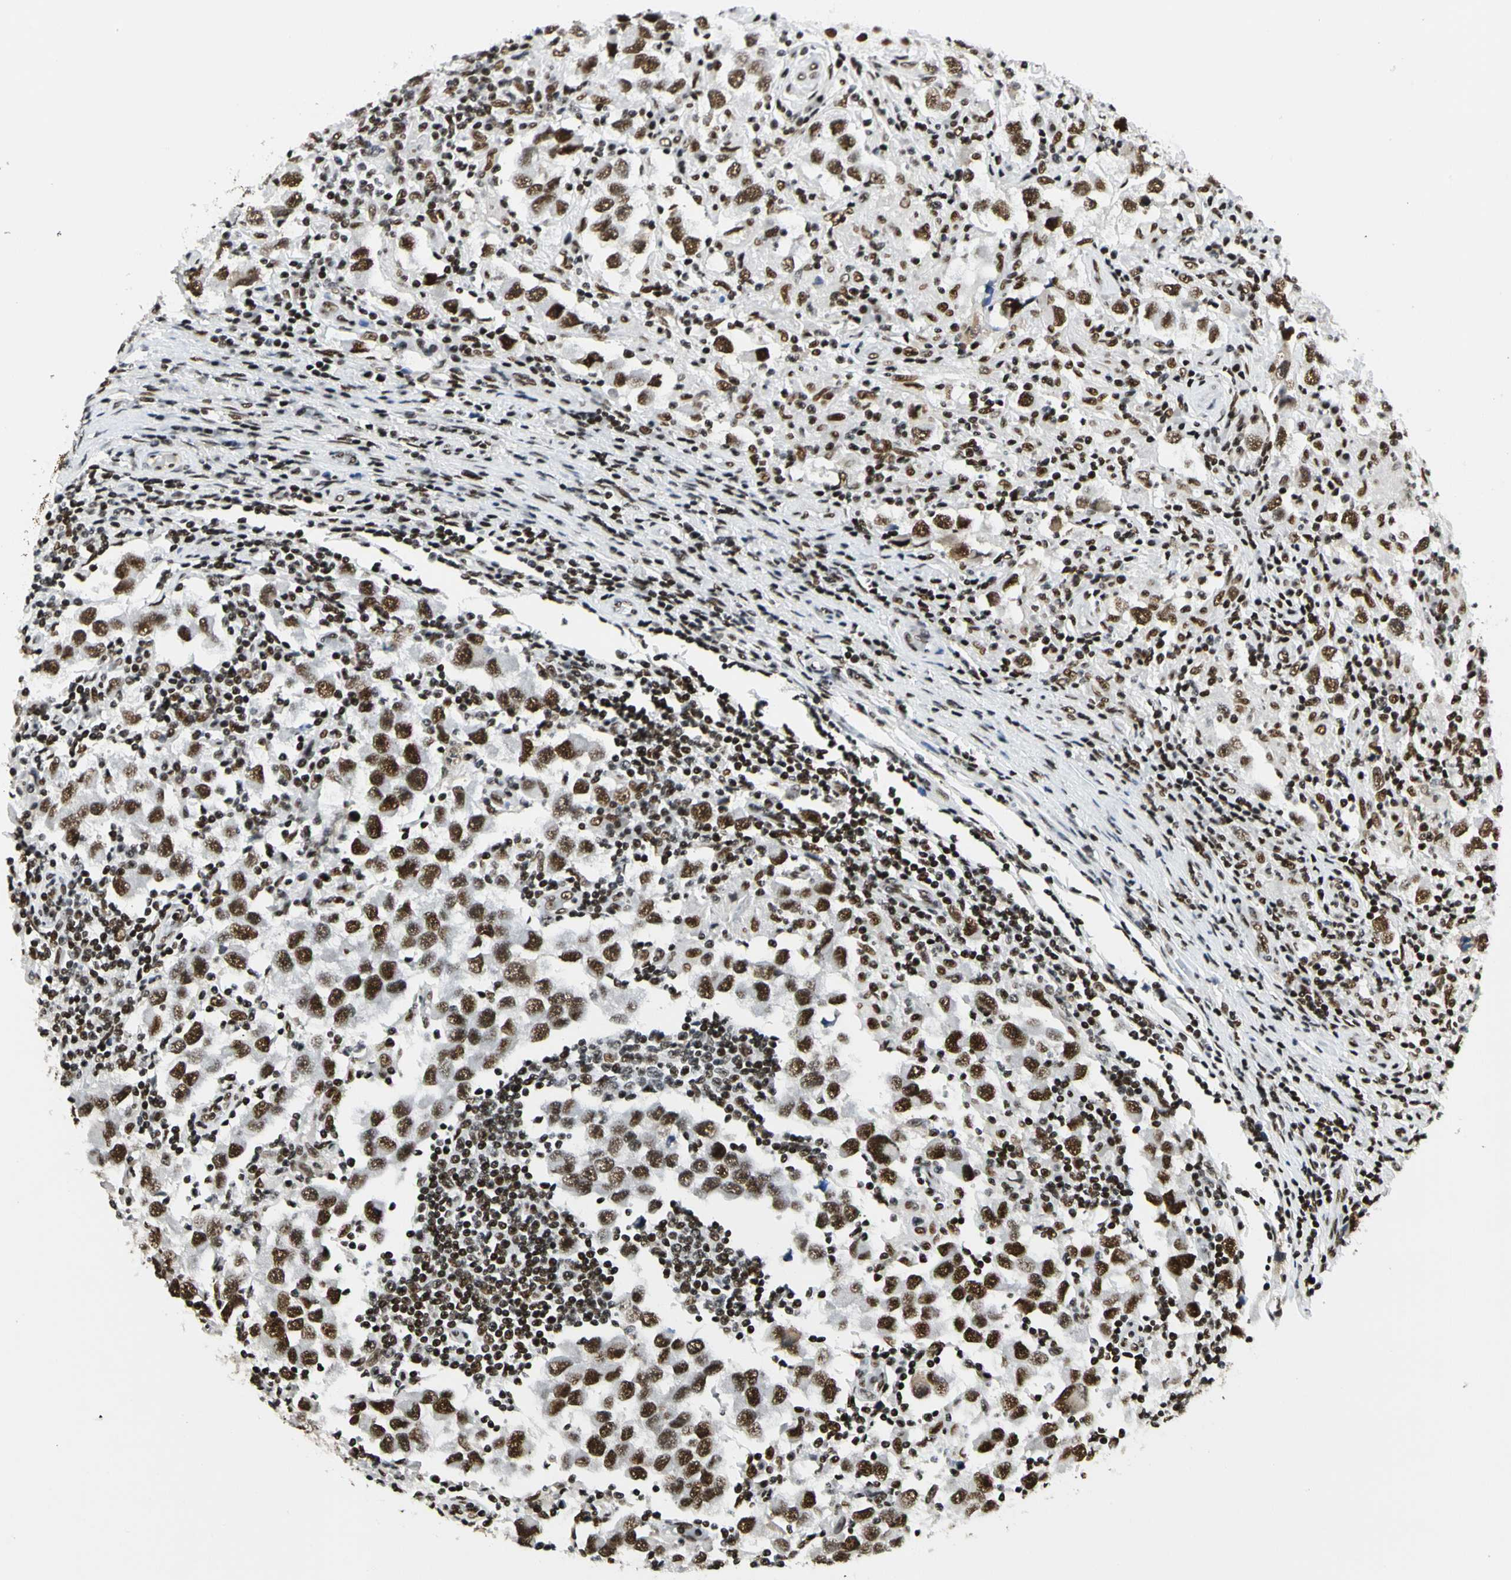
{"staining": {"intensity": "strong", "quantity": ">75%", "location": "nuclear"}, "tissue": "testis cancer", "cell_type": "Tumor cells", "image_type": "cancer", "snomed": [{"axis": "morphology", "description": "Carcinoma, Embryonal, NOS"}, {"axis": "topography", "description": "Testis"}], "caption": "Embryonal carcinoma (testis) stained for a protein reveals strong nuclear positivity in tumor cells.", "gene": "CDK12", "patient": {"sex": "male", "age": 21}}